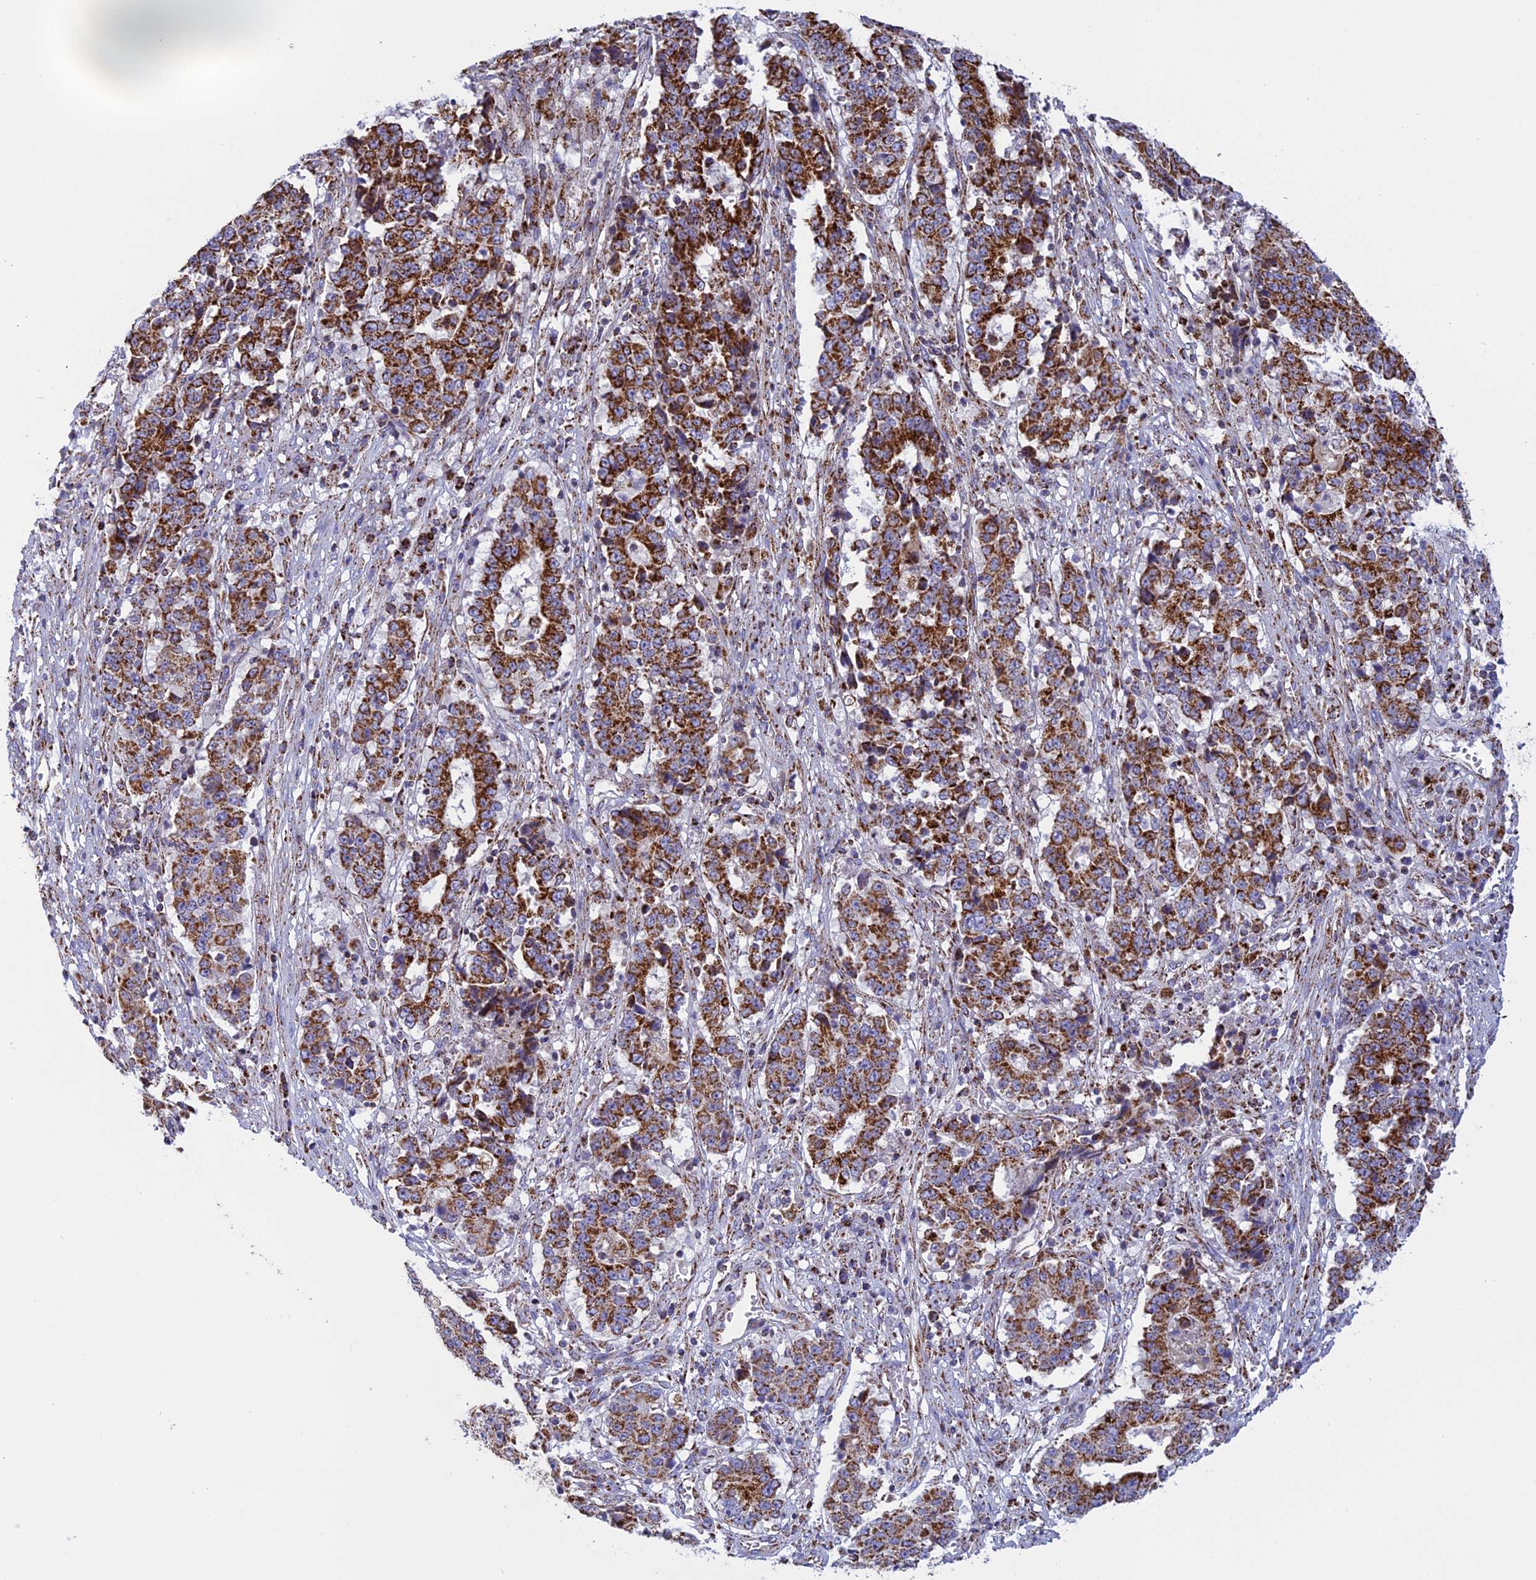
{"staining": {"intensity": "strong", "quantity": ">75%", "location": "cytoplasmic/membranous"}, "tissue": "stomach cancer", "cell_type": "Tumor cells", "image_type": "cancer", "snomed": [{"axis": "morphology", "description": "Adenocarcinoma, NOS"}, {"axis": "topography", "description": "Stomach"}], "caption": "Adenocarcinoma (stomach) was stained to show a protein in brown. There is high levels of strong cytoplasmic/membranous staining in about >75% of tumor cells. The staining was performed using DAB (3,3'-diaminobenzidine), with brown indicating positive protein expression. Nuclei are stained blue with hematoxylin.", "gene": "ISOC2", "patient": {"sex": "male", "age": 59}}